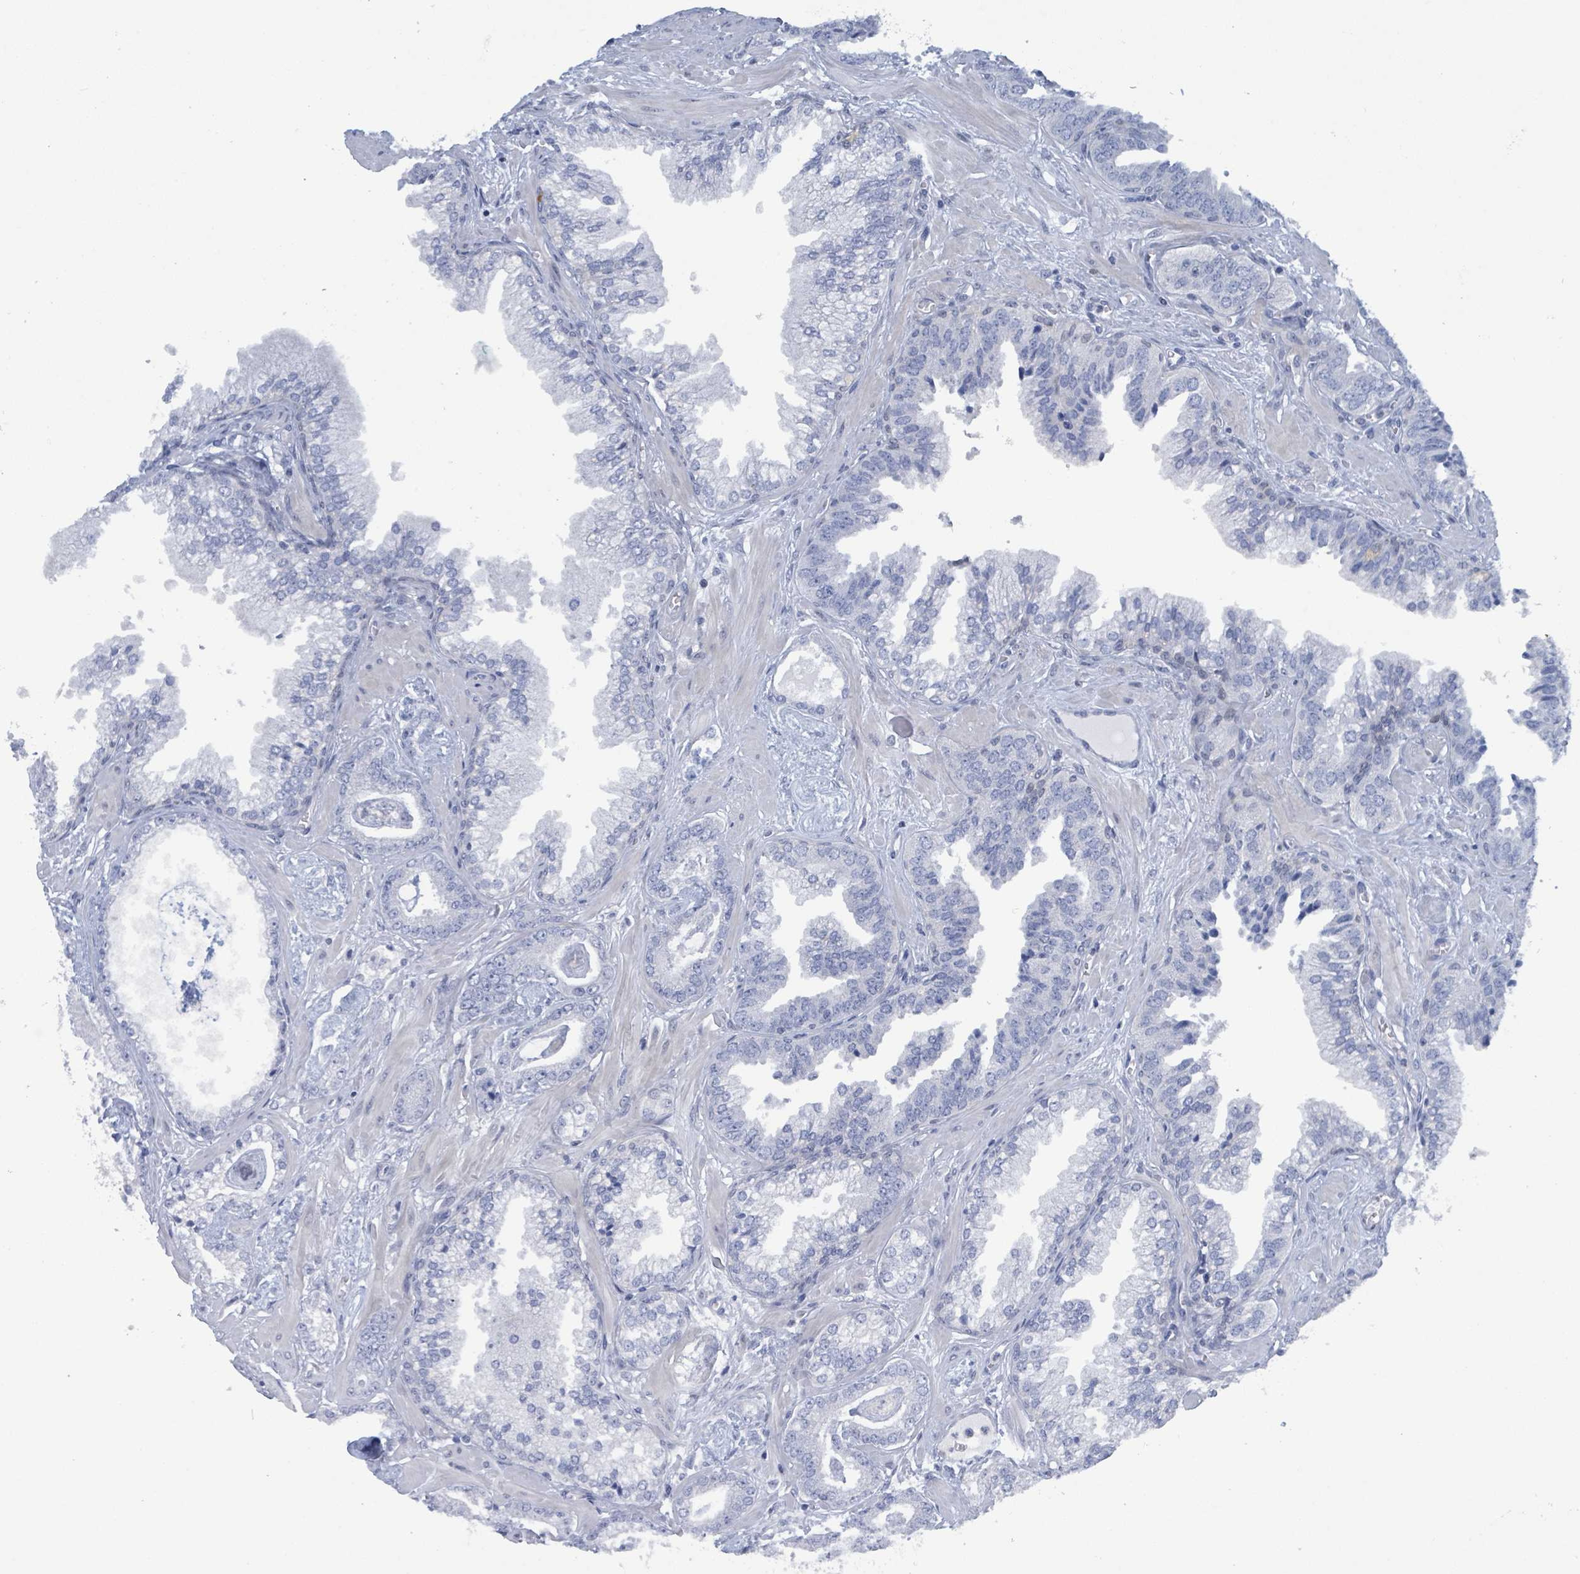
{"staining": {"intensity": "negative", "quantity": "none", "location": "none"}, "tissue": "prostate cancer", "cell_type": "Tumor cells", "image_type": "cancer", "snomed": [{"axis": "morphology", "description": "Adenocarcinoma, Low grade"}, {"axis": "topography", "description": "Prostate"}], "caption": "Micrograph shows no significant protein positivity in tumor cells of prostate low-grade adenocarcinoma.", "gene": "DGKZ", "patient": {"sex": "male", "age": 60}}